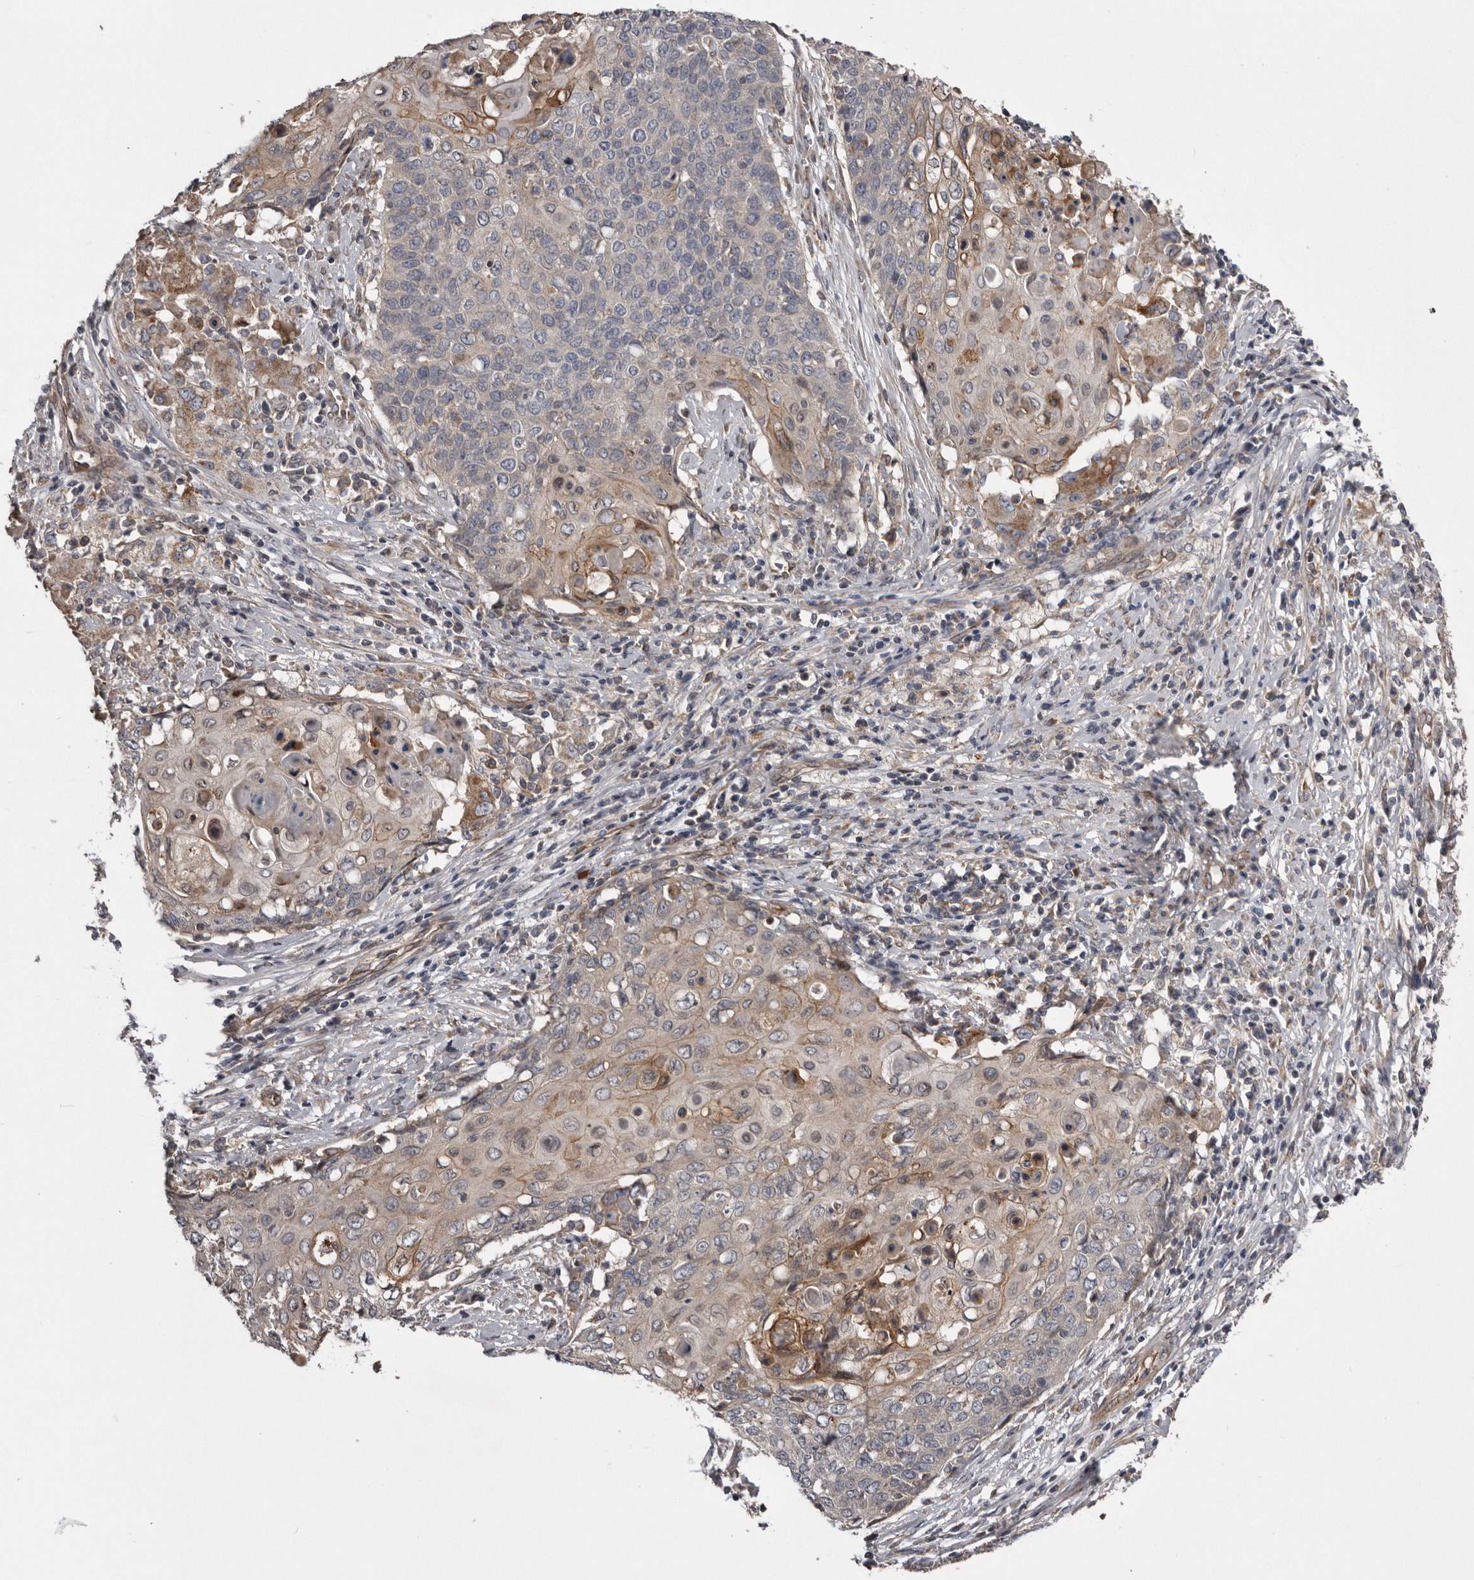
{"staining": {"intensity": "moderate", "quantity": "<25%", "location": "cytoplasmic/membranous"}, "tissue": "cervical cancer", "cell_type": "Tumor cells", "image_type": "cancer", "snomed": [{"axis": "morphology", "description": "Squamous cell carcinoma, NOS"}, {"axis": "topography", "description": "Cervix"}], "caption": "The histopathology image displays immunohistochemical staining of squamous cell carcinoma (cervical). There is moderate cytoplasmic/membranous staining is present in about <25% of tumor cells.", "gene": "ARMCX1", "patient": {"sex": "female", "age": 39}}